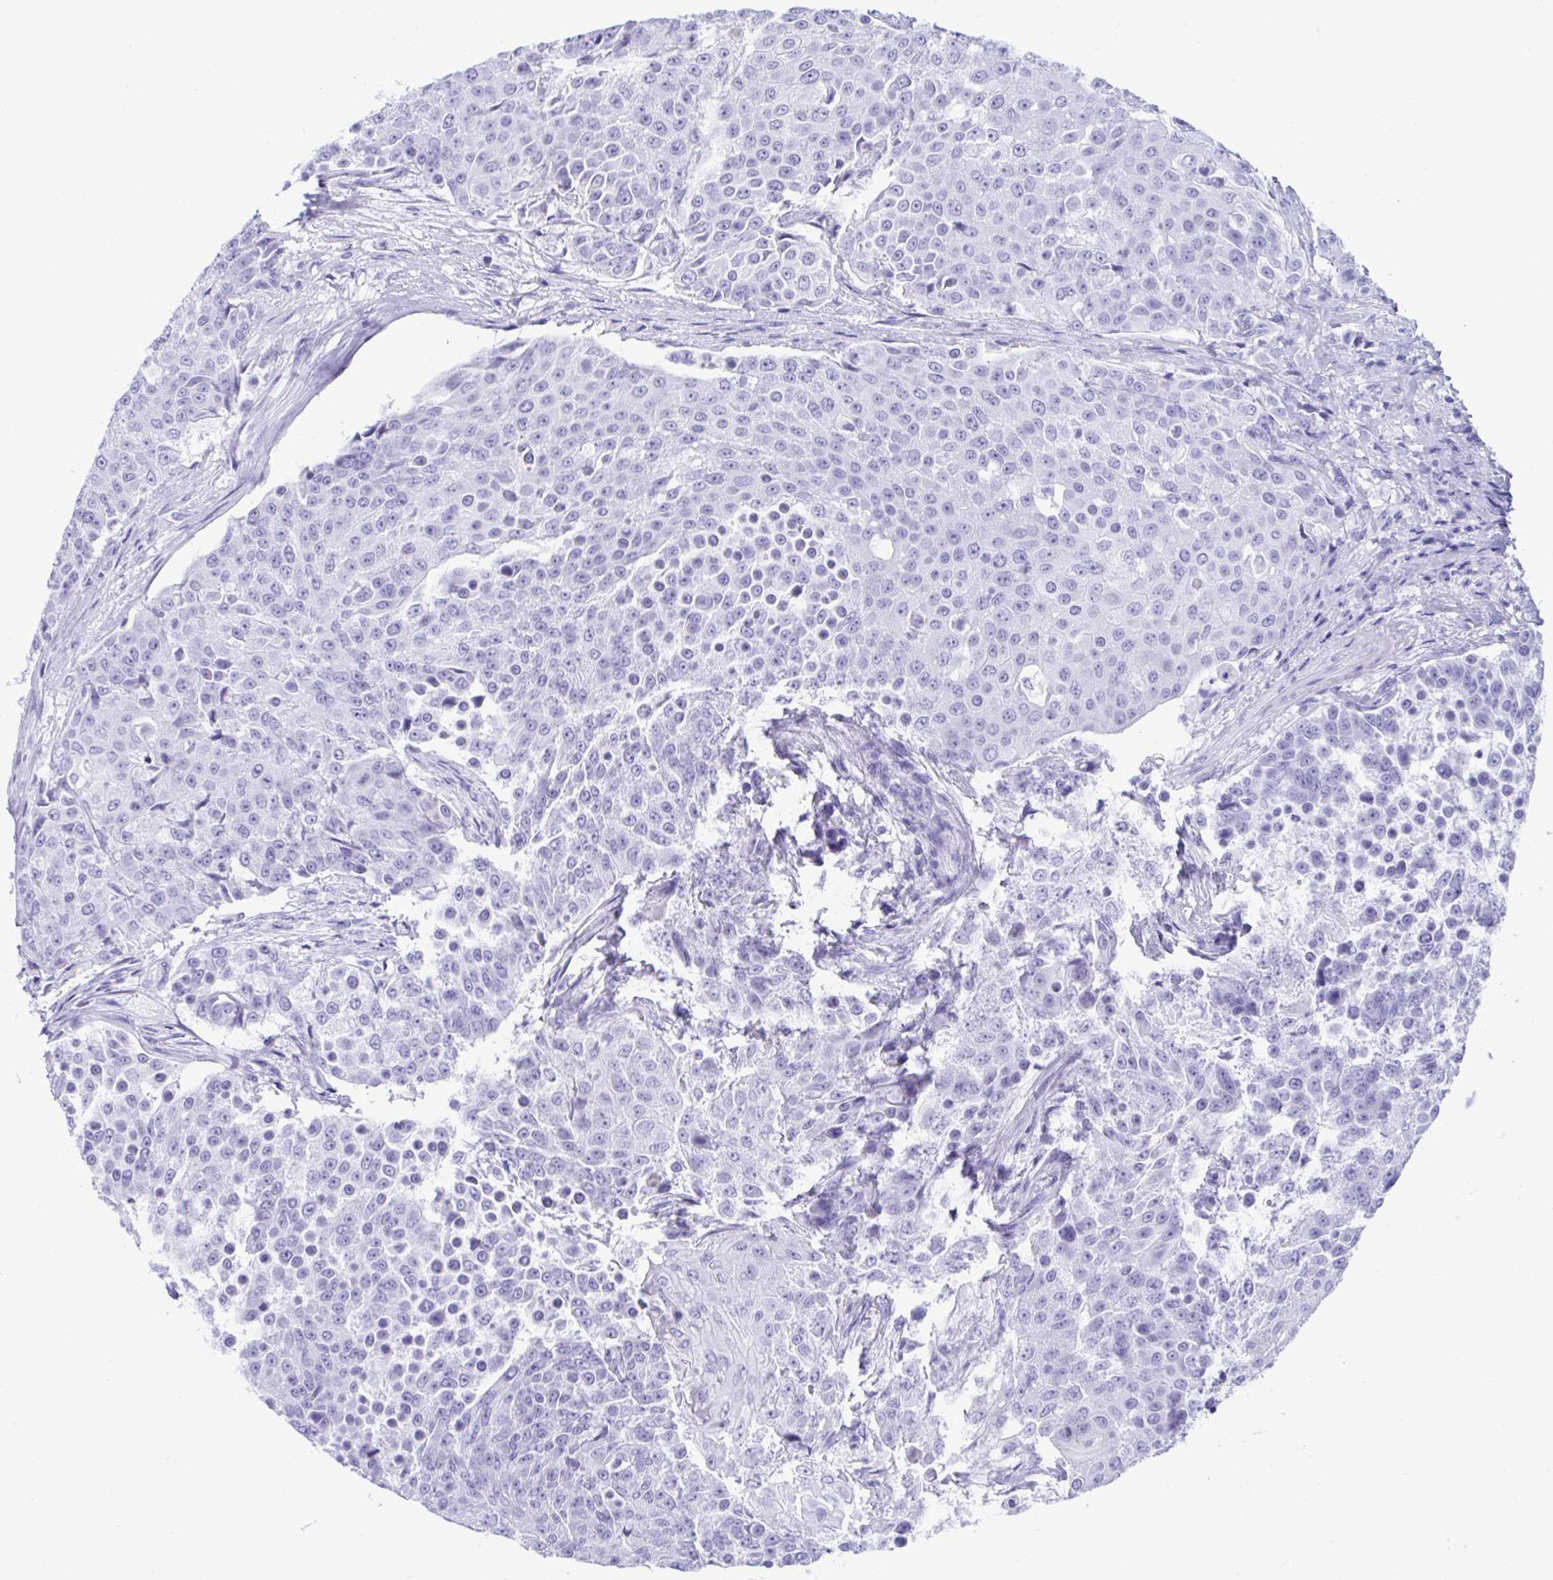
{"staining": {"intensity": "negative", "quantity": "none", "location": "none"}, "tissue": "urothelial cancer", "cell_type": "Tumor cells", "image_type": "cancer", "snomed": [{"axis": "morphology", "description": "Urothelial carcinoma, High grade"}, {"axis": "topography", "description": "Urinary bladder"}], "caption": "High-grade urothelial carcinoma stained for a protein using IHC shows no expression tumor cells.", "gene": "TMEM35A", "patient": {"sex": "female", "age": 63}}